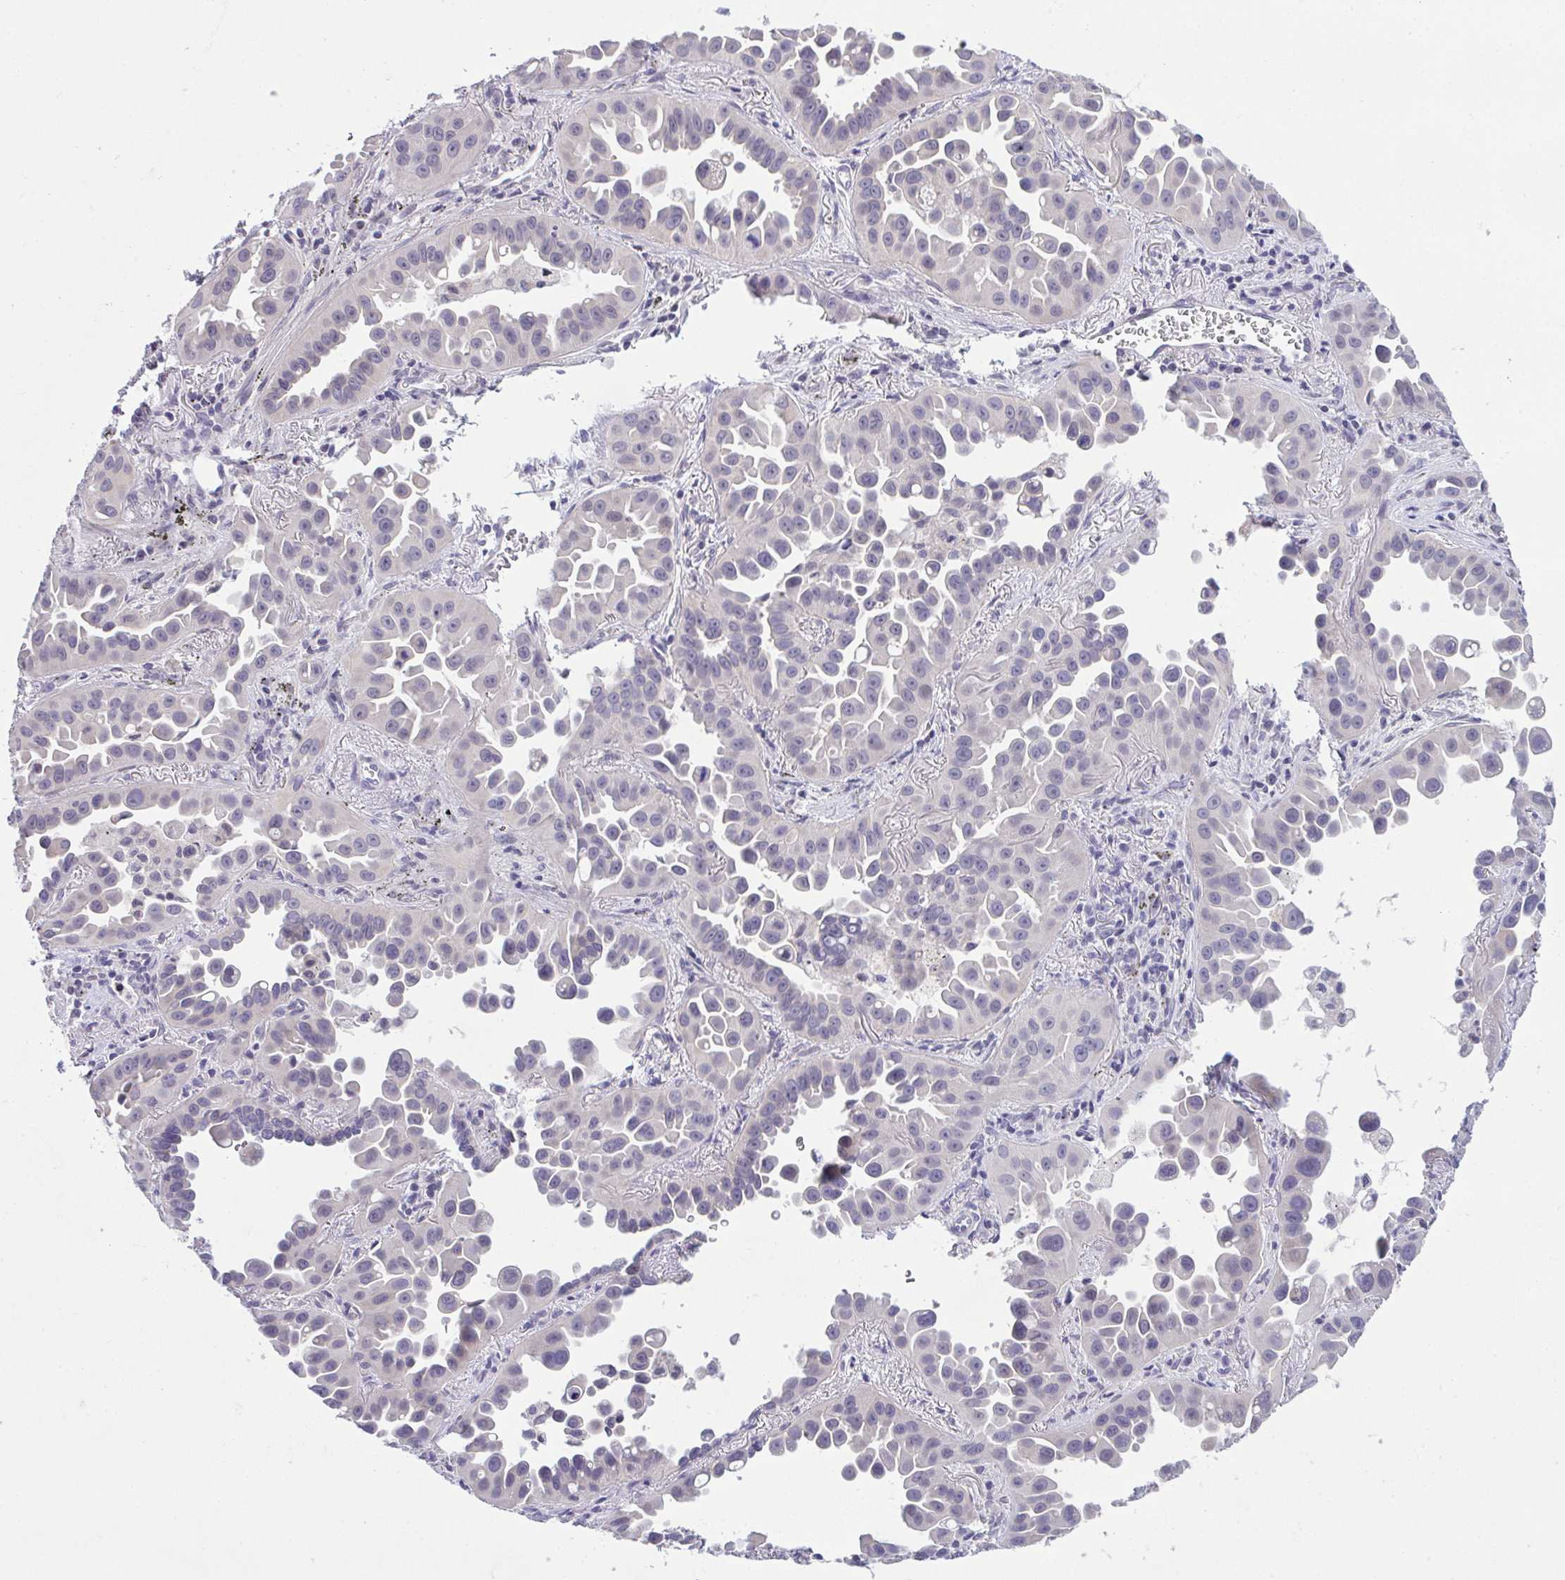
{"staining": {"intensity": "negative", "quantity": "none", "location": "none"}, "tissue": "lung cancer", "cell_type": "Tumor cells", "image_type": "cancer", "snomed": [{"axis": "morphology", "description": "Adenocarcinoma, NOS"}, {"axis": "topography", "description": "Lung"}], "caption": "An immunohistochemistry photomicrograph of lung adenocarcinoma is shown. There is no staining in tumor cells of lung adenocarcinoma.", "gene": "ATP6V0D2", "patient": {"sex": "male", "age": 68}}